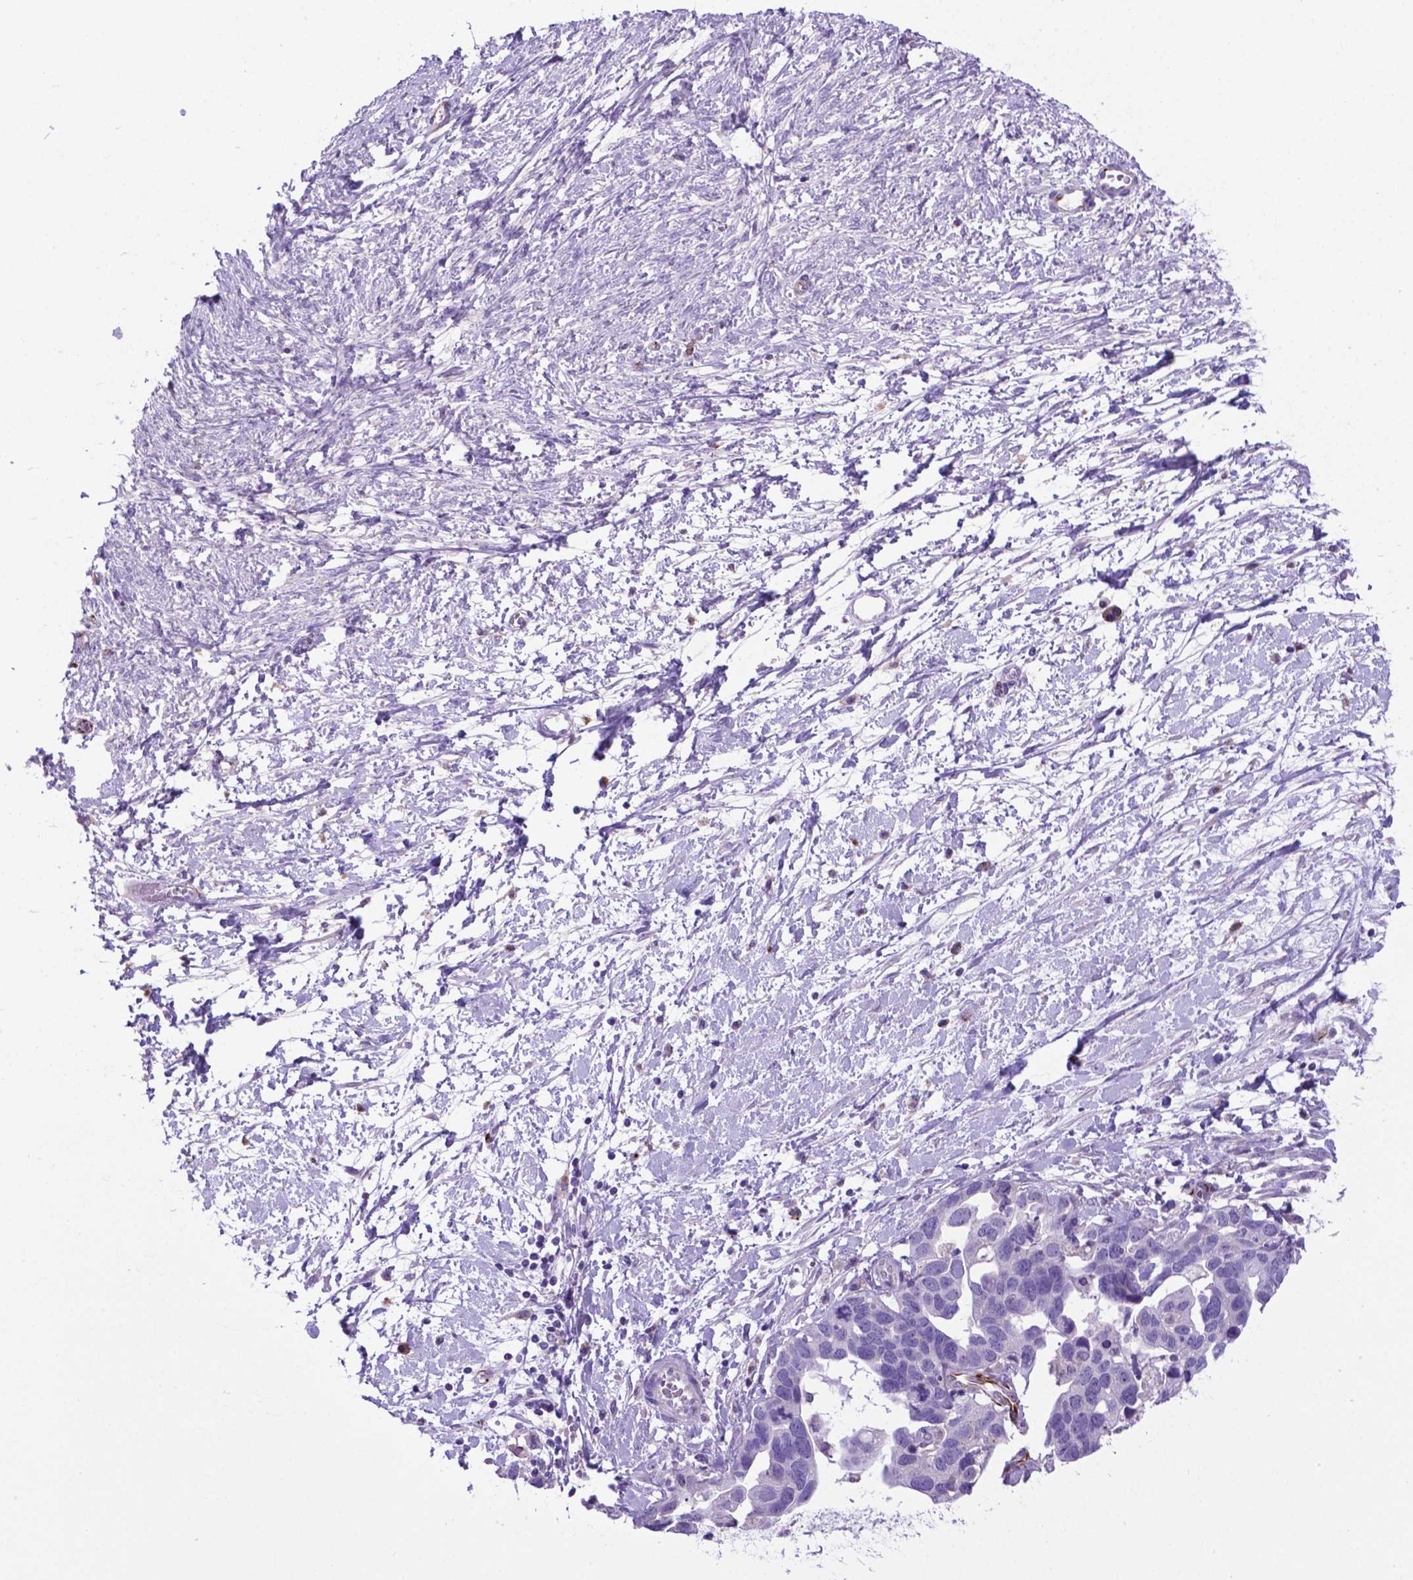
{"staining": {"intensity": "negative", "quantity": "none", "location": "none"}, "tissue": "ovarian cancer", "cell_type": "Tumor cells", "image_type": "cancer", "snomed": [{"axis": "morphology", "description": "Cystadenocarcinoma, serous, NOS"}, {"axis": "topography", "description": "Ovary"}], "caption": "DAB (3,3'-diaminobenzidine) immunohistochemical staining of human ovarian cancer (serous cystadenocarcinoma) shows no significant staining in tumor cells.", "gene": "LZTR1", "patient": {"sex": "female", "age": 54}}